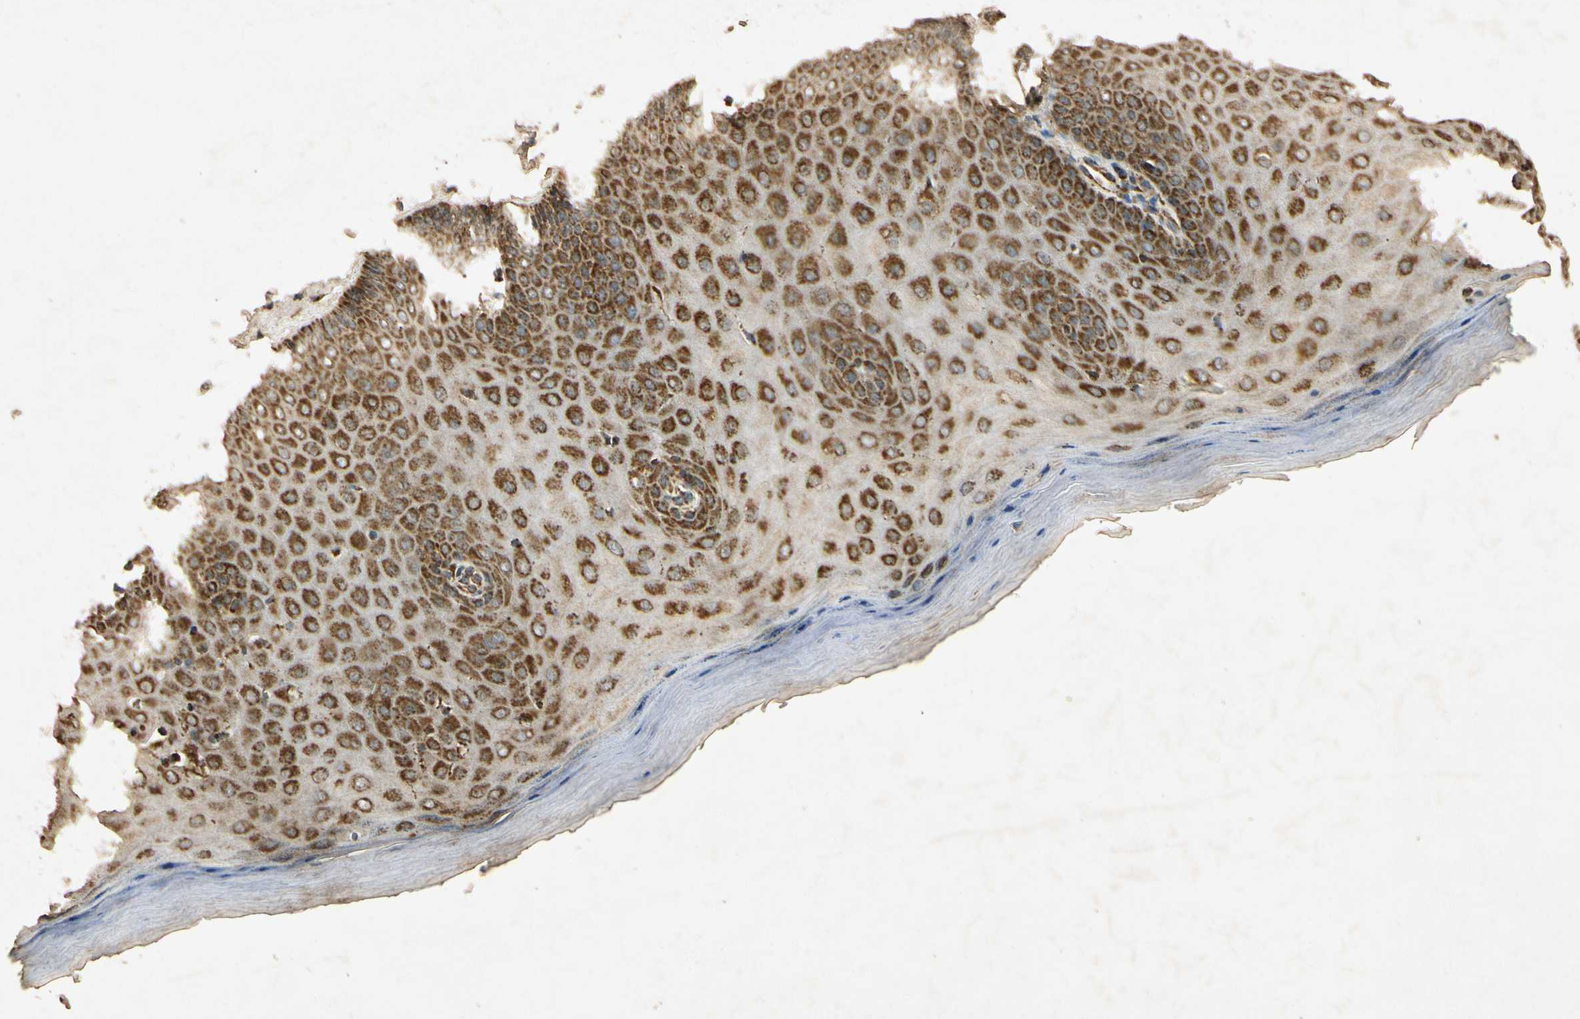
{"staining": {"intensity": "strong", "quantity": ">75%", "location": "cytoplasmic/membranous"}, "tissue": "cervix", "cell_type": "Squamous epithelial cells", "image_type": "normal", "snomed": [{"axis": "morphology", "description": "Normal tissue, NOS"}, {"axis": "topography", "description": "Cervix"}], "caption": "Immunohistochemical staining of benign human cervix reveals >75% levels of strong cytoplasmic/membranous protein positivity in approximately >75% of squamous epithelial cells.", "gene": "PRDX3", "patient": {"sex": "female", "age": 55}}